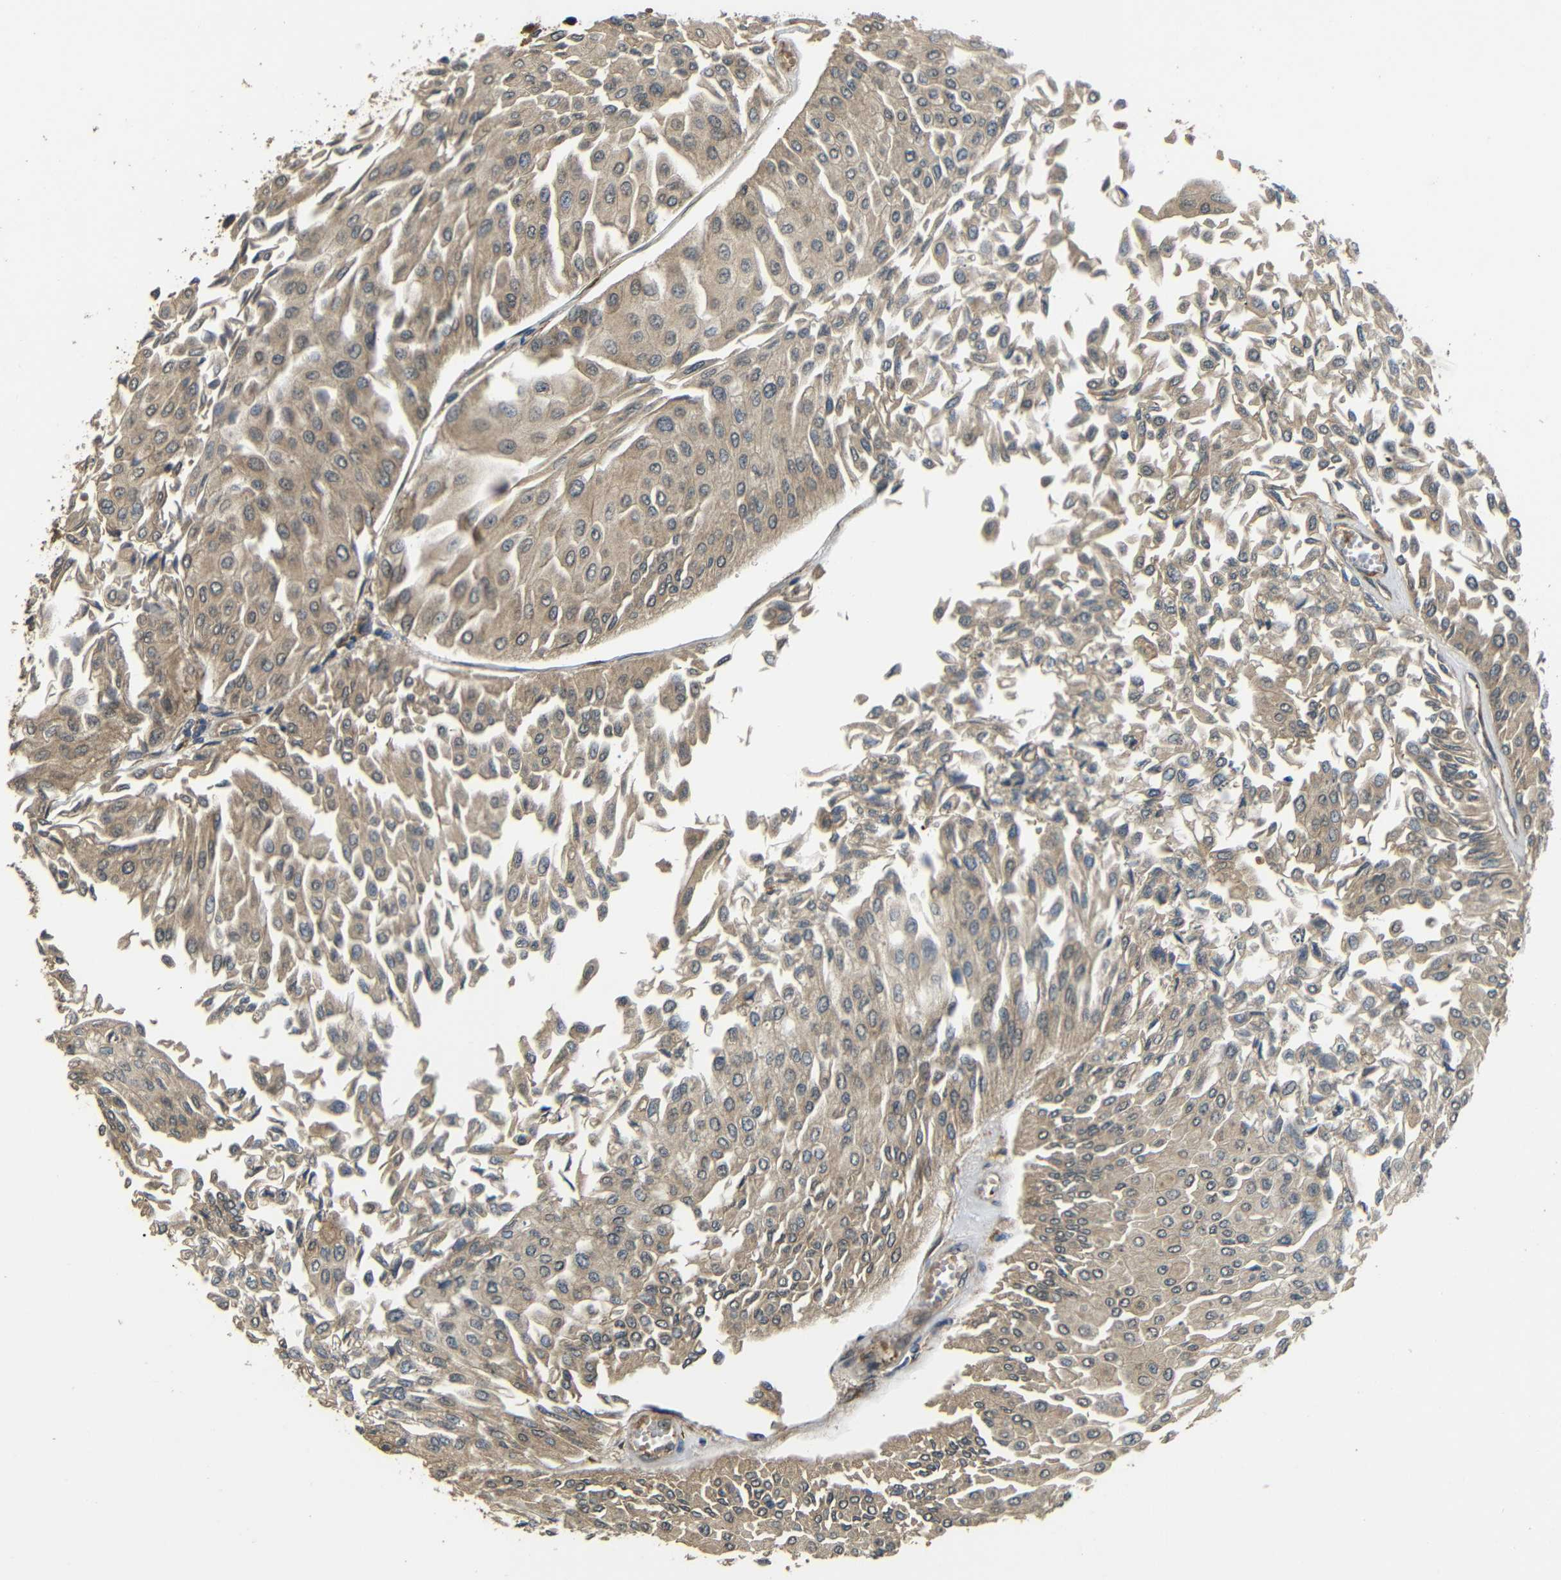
{"staining": {"intensity": "weak", "quantity": ">75%", "location": "cytoplasmic/membranous"}, "tissue": "urothelial cancer", "cell_type": "Tumor cells", "image_type": "cancer", "snomed": [{"axis": "morphology", "description": "Urothelial carcinoma, Low grade"}, {"axis": "topography", "description": "Urinary bladder"}], "caption": "This micrograph displays immunohistochemistry (IHC) staining of human low-grade urothelial carcinoma, with low weak cytoplasmic/membranous staining in about >75% of tumor cells.", "gene": "EPHB2", "patient": {"sex": "male", "age": 67}}